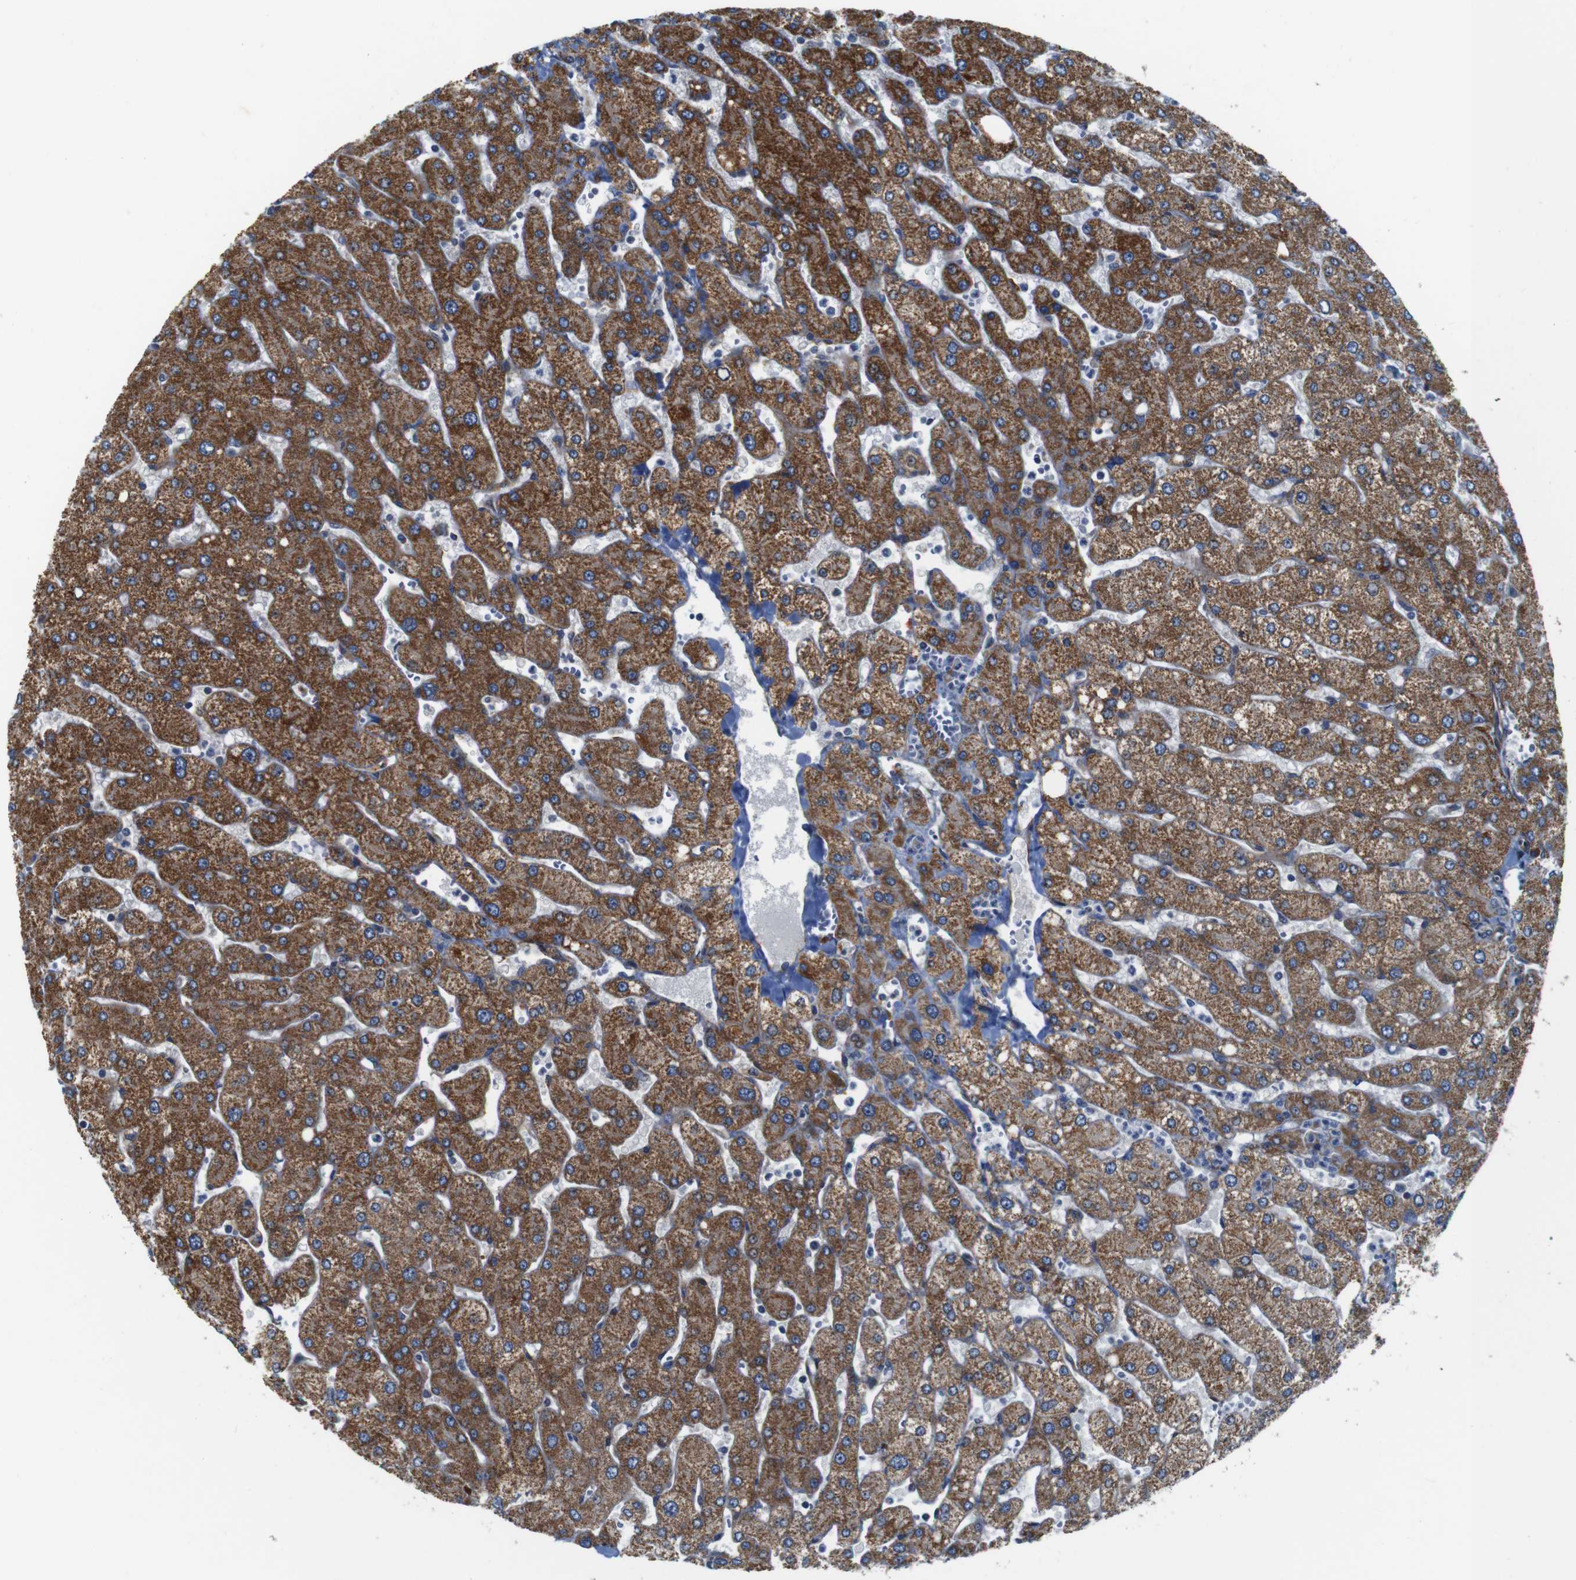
{"staining": {"intensity": "negative", "quantity": "none", "location": "none"}, "tissue": "liver", "cell_type": "Cholangiocytes", "image_type": "normal", "snomed": [{"axis": "morphology", "description": "Normal tissue, NOS"}, {"axis": "topography", "description": "Liver"}], "caption": "Immunohistochemistry micrograph of benign liver: human liver stained with DAB exhibits no significant protein positivity in cholangiocytes. (Immunohistochemistry, brightfield microscopy, high magnification).", "gene": "GGT7", "patient": {"sex": "male", "age": 55}}